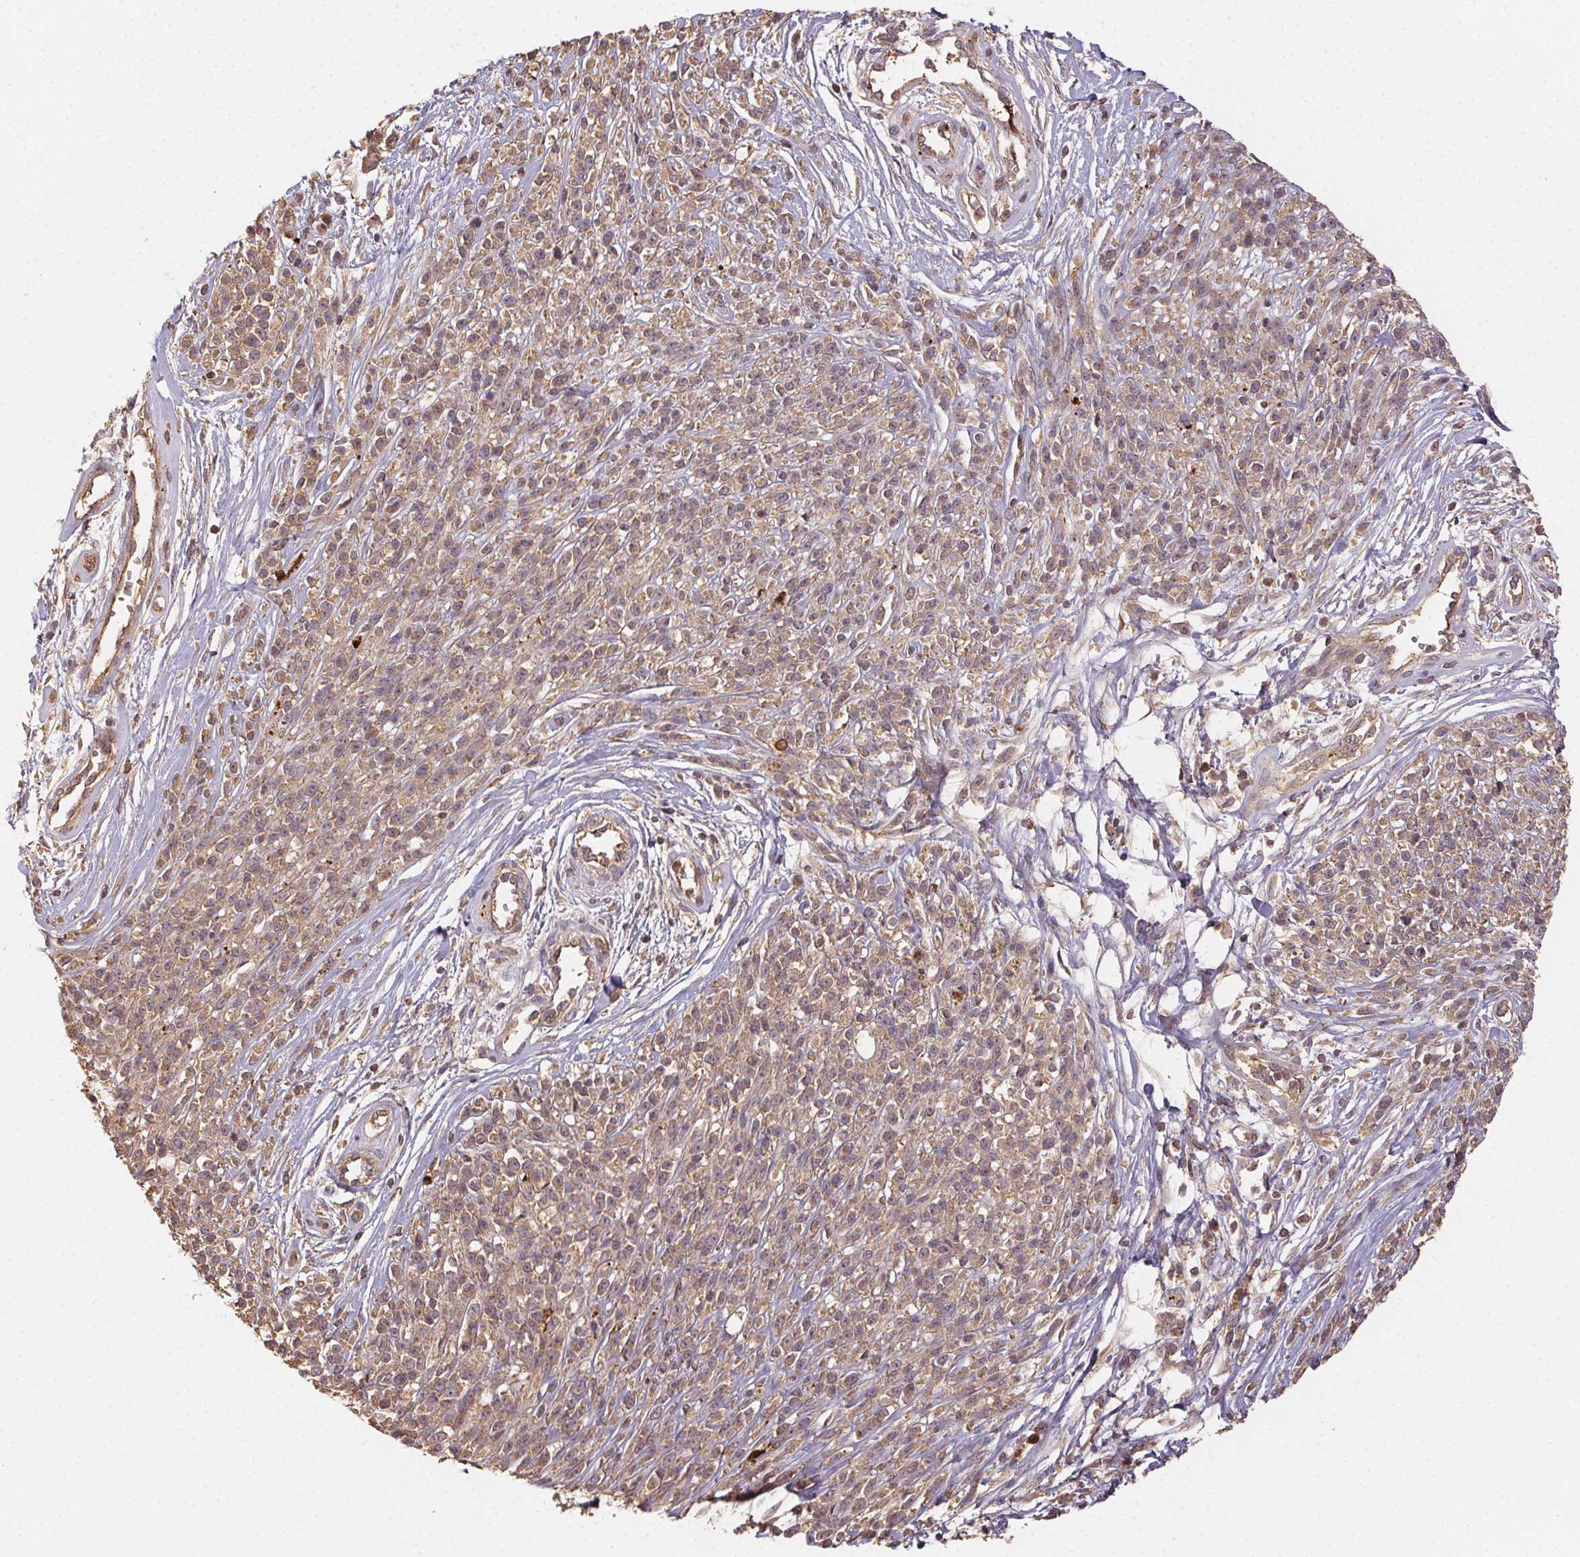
{"staining": {"intensity": "weak", "quantity": ">75%", "location": "cytoplasmic/membranous"}, "tissue": "melanoma", "cell_type": "Tumor cells", "image_type": "cancer", "snomed": [{"axis": "morphology", "description": "Malignant melanoma, NOS"}, {"axis": "topography", "description": "Skin"}, {"axis": "topography", "description": "Skin of trunk"}], "caption": "Melanoma stained for a protein exhibits weak cytoplasmic/membranous positivity in tumor cells.", "gene": "RALA", "patient": {"sex": "male", "age": 74}}